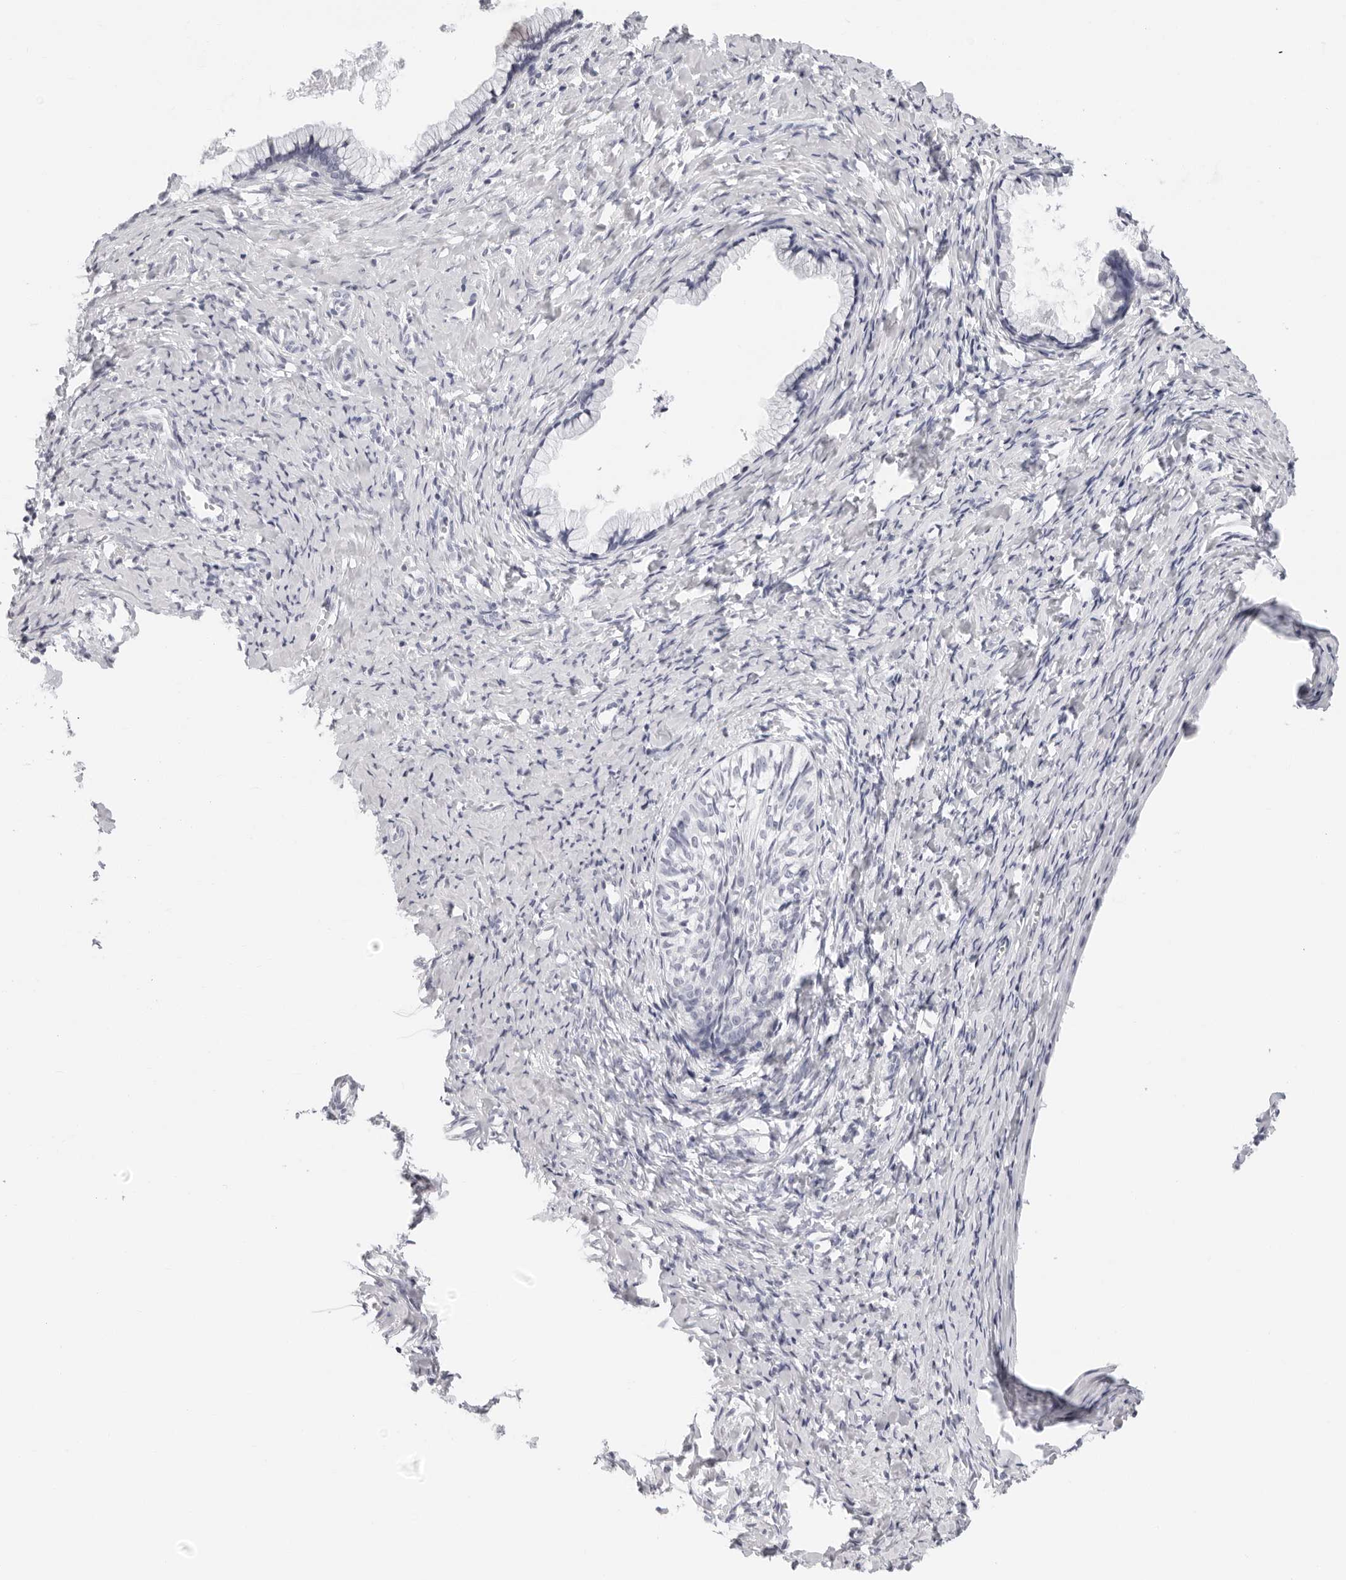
{"staining": {"intensity": "negative", "quantity": "none", "location": "none"}, "tissue": "cervix", "cell_type": "Glandular cells", "image_type": "normal", "snomed": [{"axis": "morphology", "description": "Normal tissue, NOS"}, {"axis": "topography", "description": "Cervix"}], "caption": "Glandular cells show no significant protein positivity in unremarkable cervix. Brightfield microscopy of immunohistochemistry (IHC) stained with DAB (brown) and hematoxylin (blue), captured at high magnification.", "gene": "AGMAT", "patient": {"sex": "female", "age": 75}}